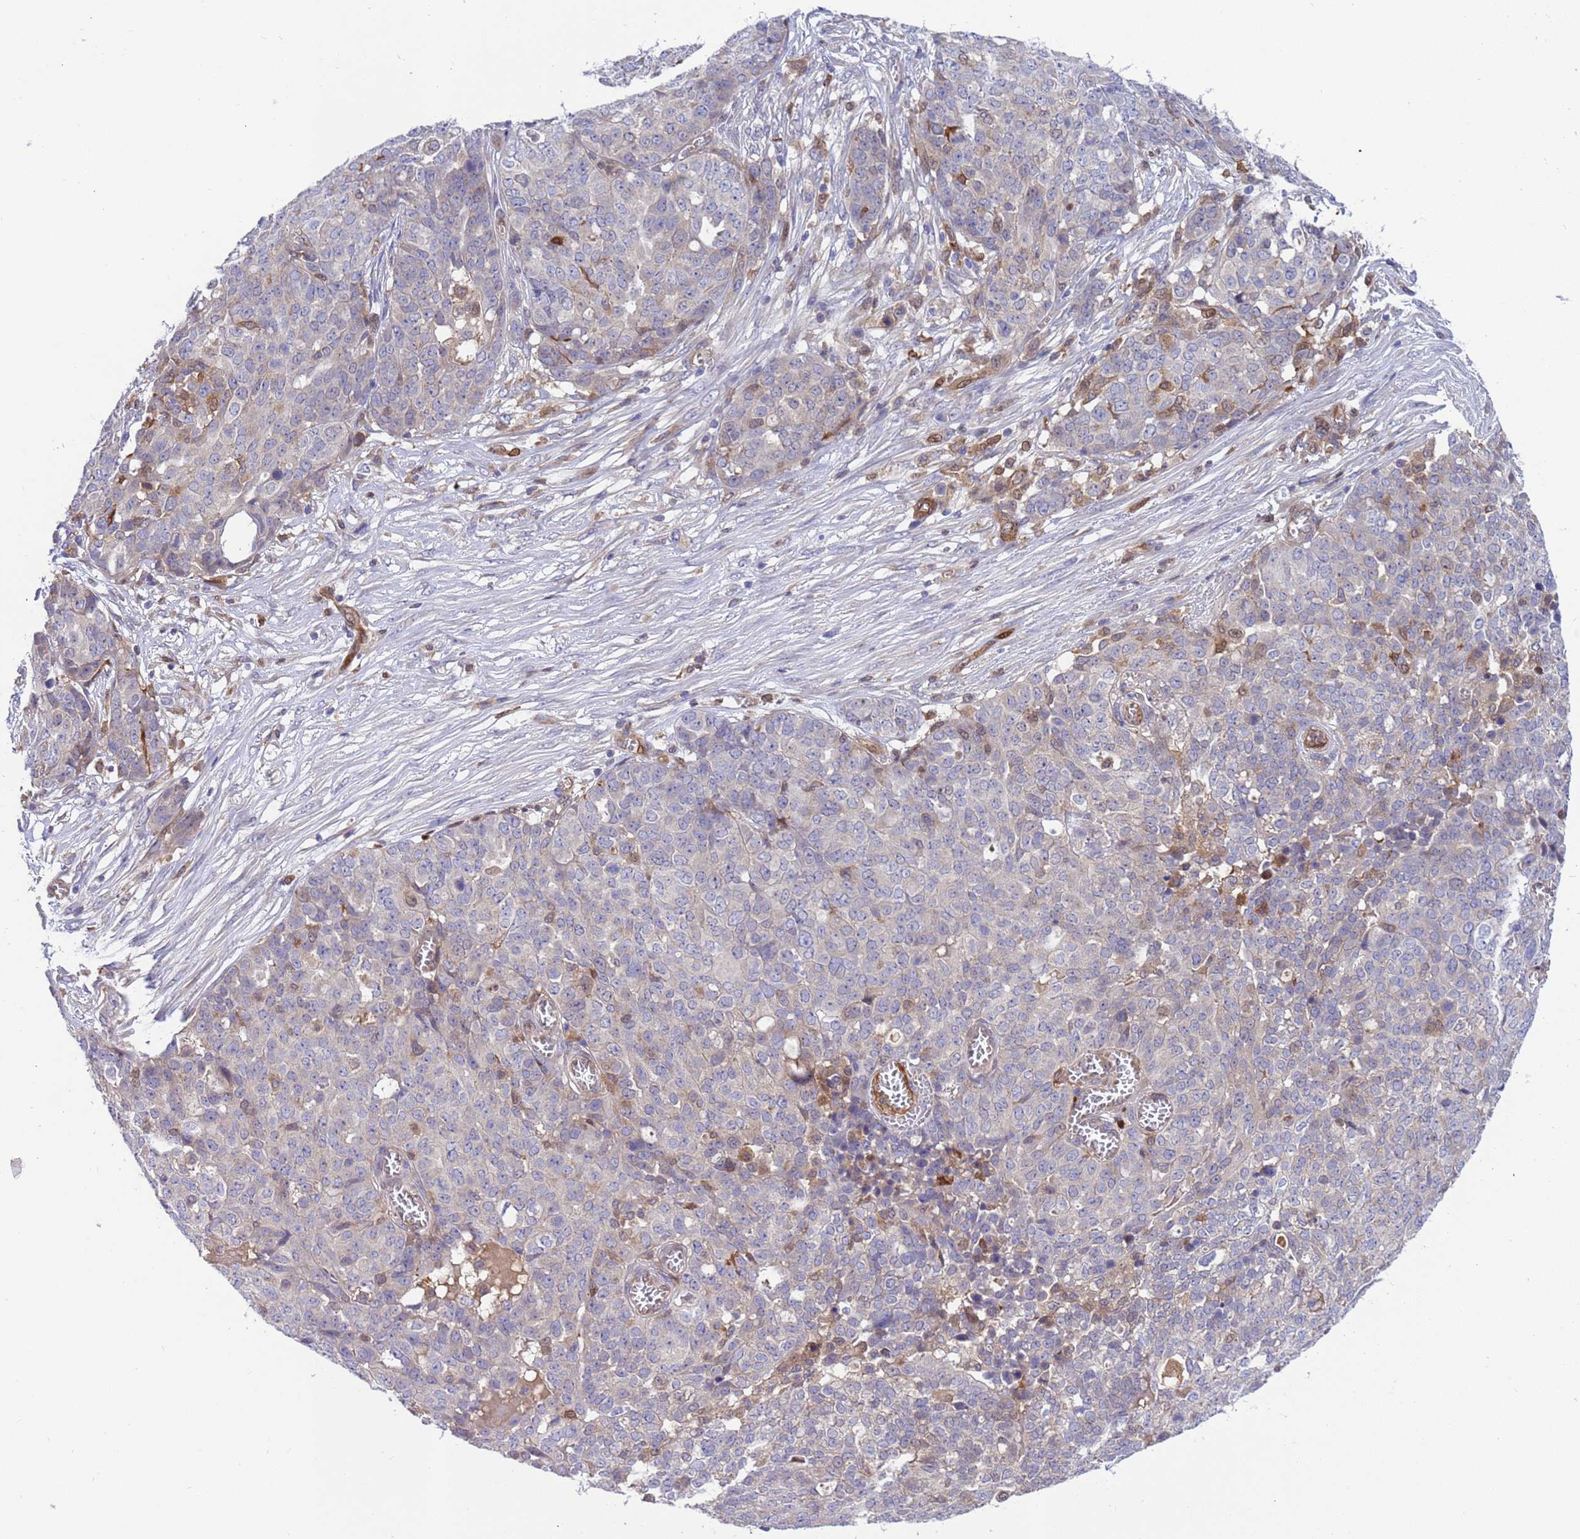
{"staining": {"intensity": "negative", "quantity": "none", "location": "none"}, "tissue": "ovarian cancer", "cell_type": "Tumor cells", "image_type": "cancer", "snomed": [{"axis": "morphology", "description": "Cystadenocarcinoma, serous, NOS"}, {"axis": "topography", "description": "Soft tissue"}, {"axis": "topography", "description": "Ovary"}], "caption": "An immunohistochemistry histopathology image of serous cystadenocarcinoma (ovarian) is shown. There is no staining in tumor cells of serous cystadenocarcinoma (ovarian).", "gene": "FOXRED1", "patient": {"sex": "female", "age": 57}}